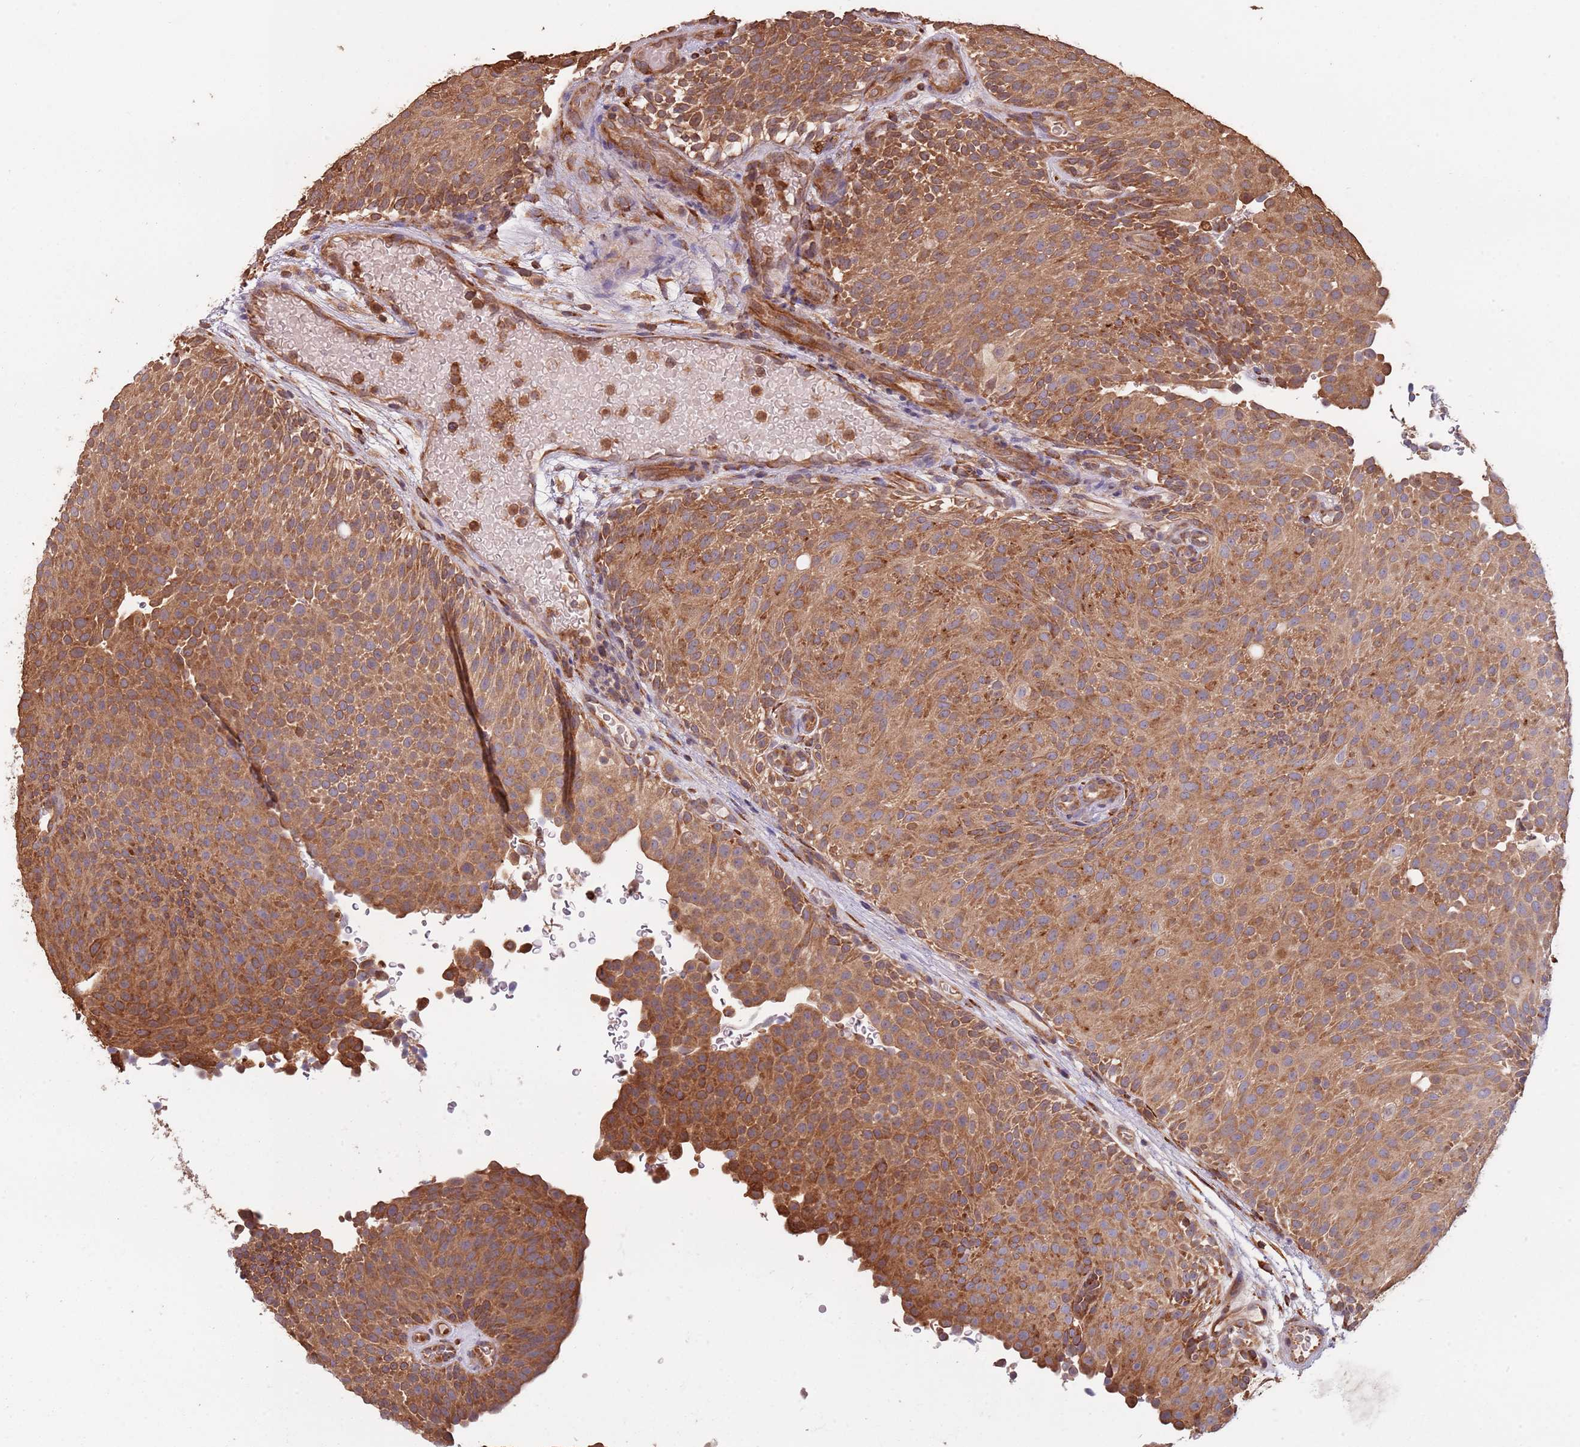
{"staining": {"intensity": "strong", "quantity": ">75%", "location": "cytoplasmic/membranous"}, "tissue": "urothelial cancer", "cell_type": "Tumor cells", "image_type": "cancer", "snomed": [{"axis": "morphology", "description": "Urothelial carcinoma, Low grade"}, {"axis": "topography", "description": "Urinary bladder"}], "caption": "A high-resolution histopathology image shows IHC staining of urothelial carcinoma (low-grade), which exhibits strong cytoplasmic/membranous expression in approximately >75% of tumor cells.", "gene": "COG4", "patient": {"sex": "male", "age": 78}}